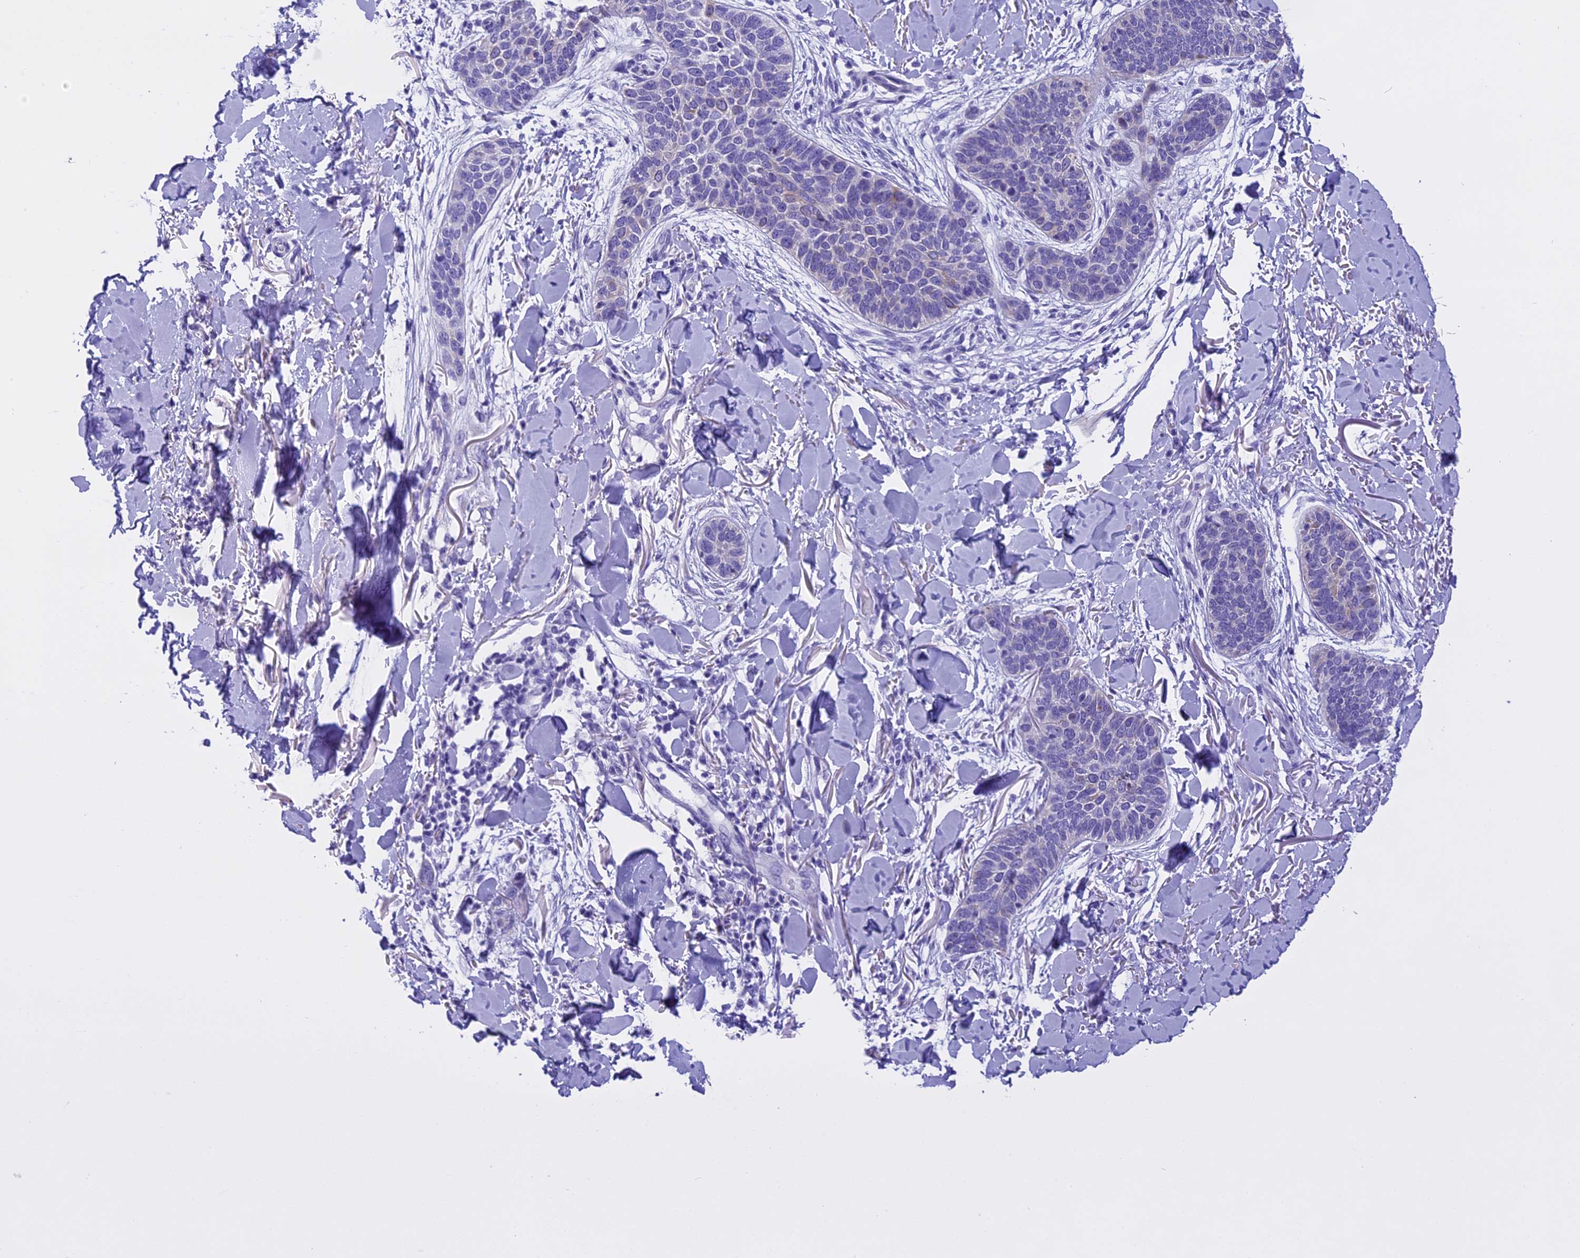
{"staining": {"intensity": "negative", "quantity": "none", "location": "none"}, "tissue": "skin cancer", "cell_type": "Tumor cells", "image_type": "cancer", "snomed": [{"axis": "morphology", "description": "Basal cell carcinoma"}, {"axis": "topography", "description": "Skin"}], "caption": "Immunohistochemical staining of skin cancer displays no significant expression in tumor cells.", "gene": "KCTD14", "patient": {"sex": "male", "age": 85}}